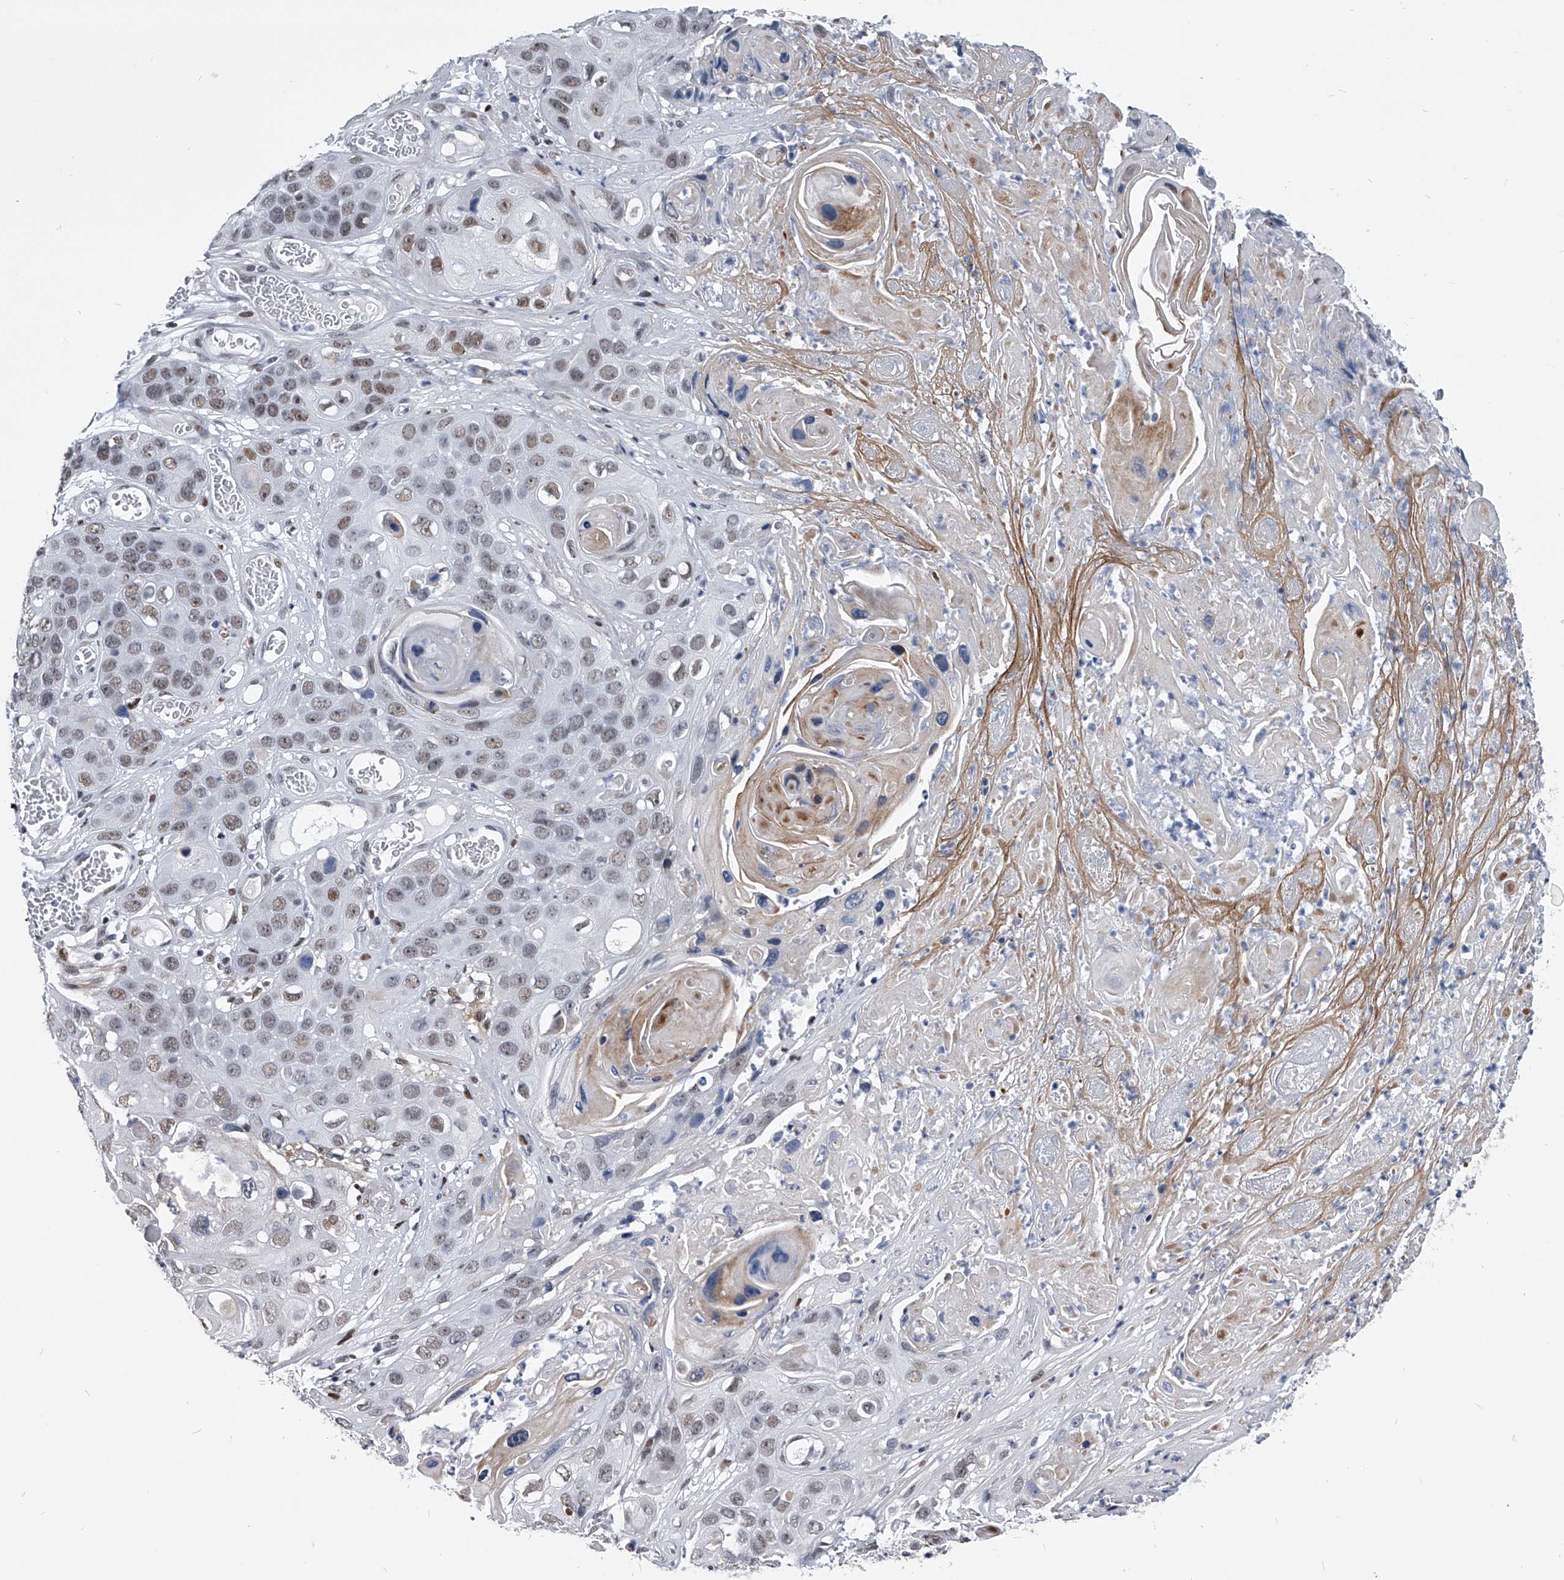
{"staining": {"intensity": "weak", "quantity": ">75%", "location": "nuclear"}, "tissue": "skin cancer", "cell_type": "Tumor cells", "image_type": "cancer", "snomed": [{"axis": "morphology", "description": "Squamous cell carcinoma, NOS"}, {"axis": "topography", "description": "Skin"}], "caption": "Weak nuclear protein expression is seen in approximately >75% of tumor cells in skin squamous cell carcinoma.", "gene": "CMTR1", "patient": {"sex": "male", "age": 55}}